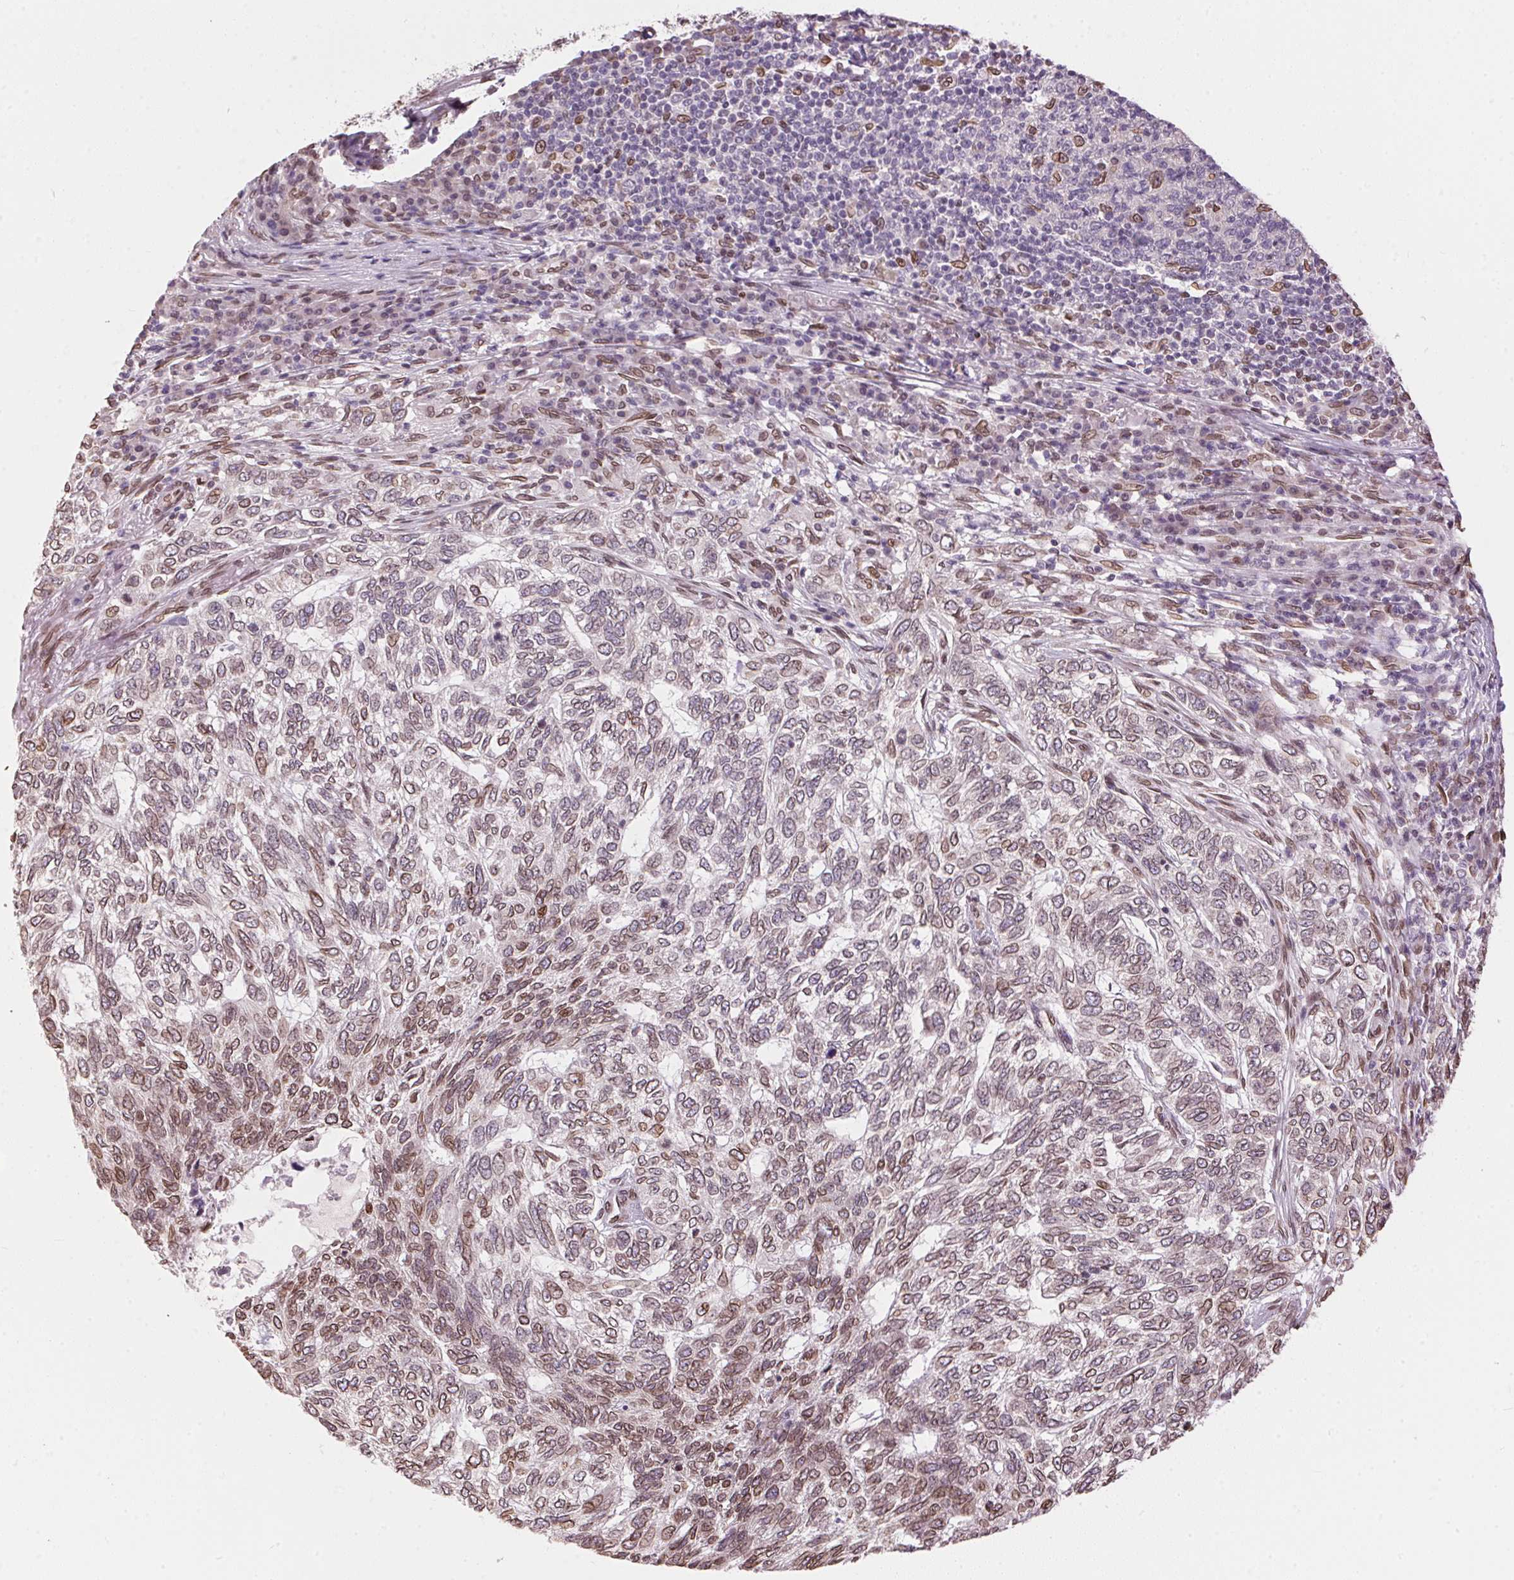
{"staining": {"intensity": "moderate", "quantity": "25%-75%", "location": "cytoplasmic/membranous,nuclear"}, "tissue": "skin cancer", "cell_type": "Tumor cells", "image_type": "cancer", "snomed": [{"axis": "morphology", "description": "Basal cell carcinoma"}, {"axis": "topography", "description": "Skin"}], "caption": "Skin cancer (basal cell carcinoma) stained with a protein marker displays moderate staining in tumor cells.", "gene": "TMEM175", "patient": {"sex": "female", "age": 65}}